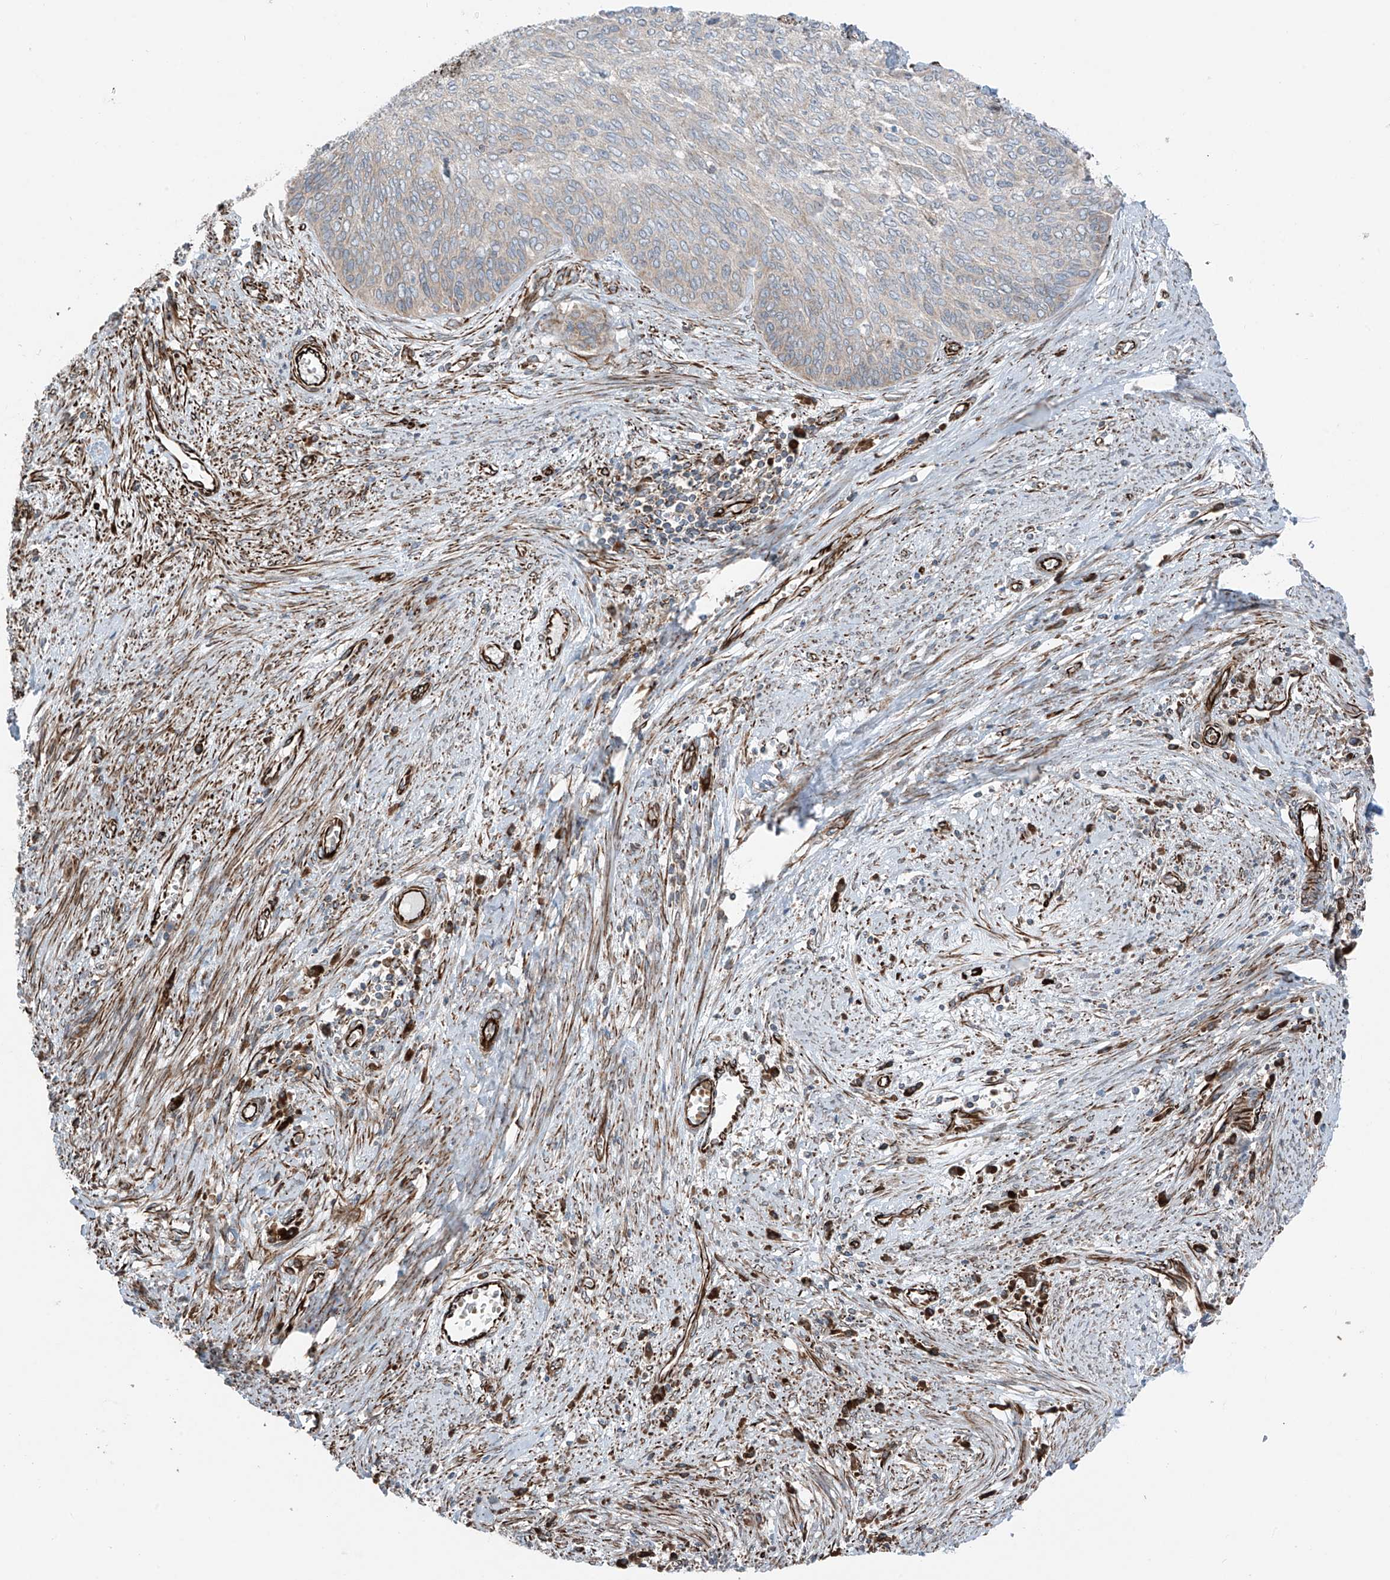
{"staining": {"intensity": "negative", "quantity": "none", "location": "none"}, "tissue": "cervical cancer", "cell_type": "Tumor cells", "image_type": "cancer", "snomed": [{"axis": "morphology", "description": "Squamous cell carcinoma, NOS"}, {"axis": "topography", "description": "Cervix"}], "caption": "Immunohistochemistry (IHC) histopathology image of human squamous cell carcinoma (cervical) stained for a protein (brown), which displays no staining in tumor cells.", "gene": "ERLEC1", "patient": {"sex": "female", "age": 55}}